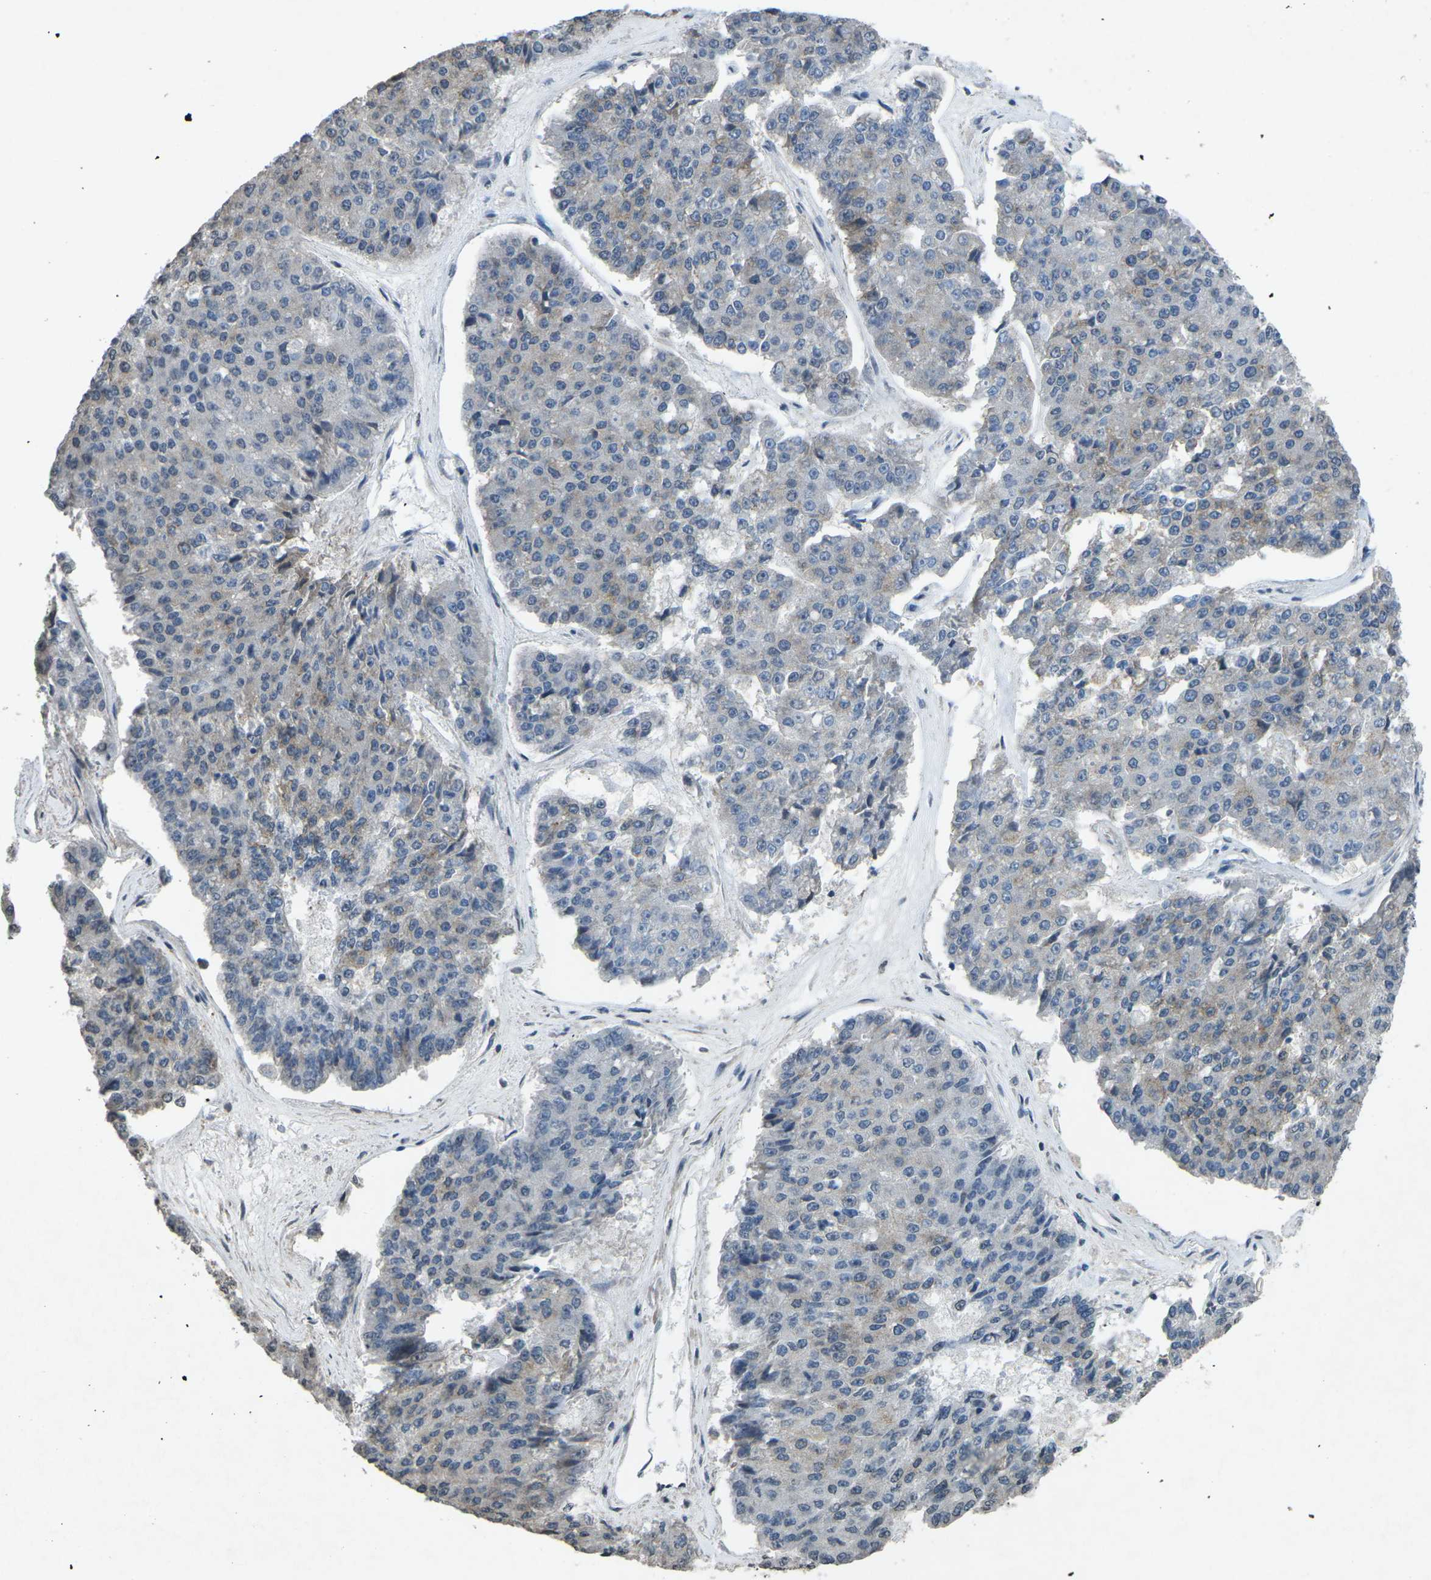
{"staining": {"intensity": "weak", "quantity": "<25%", "location": "cytoplasmic/membranous,nuclear"}, "tissue": "pancreatic cancer", "cell_type": "Tumor cells", "image_type": "cancer", "snomed": [{"axis": "morphology", "description": "Adenocarcinoma, NOS"}, {"axis": "topography", "description": "Pancreas"}], "caption": "A histopathology image of pancreatic cancer (adenocarcinoma) stained for a protein shows no brown staining in tumor cells.", "gene": "TFR2", "patient": {"sex": "male", "age": 50}}